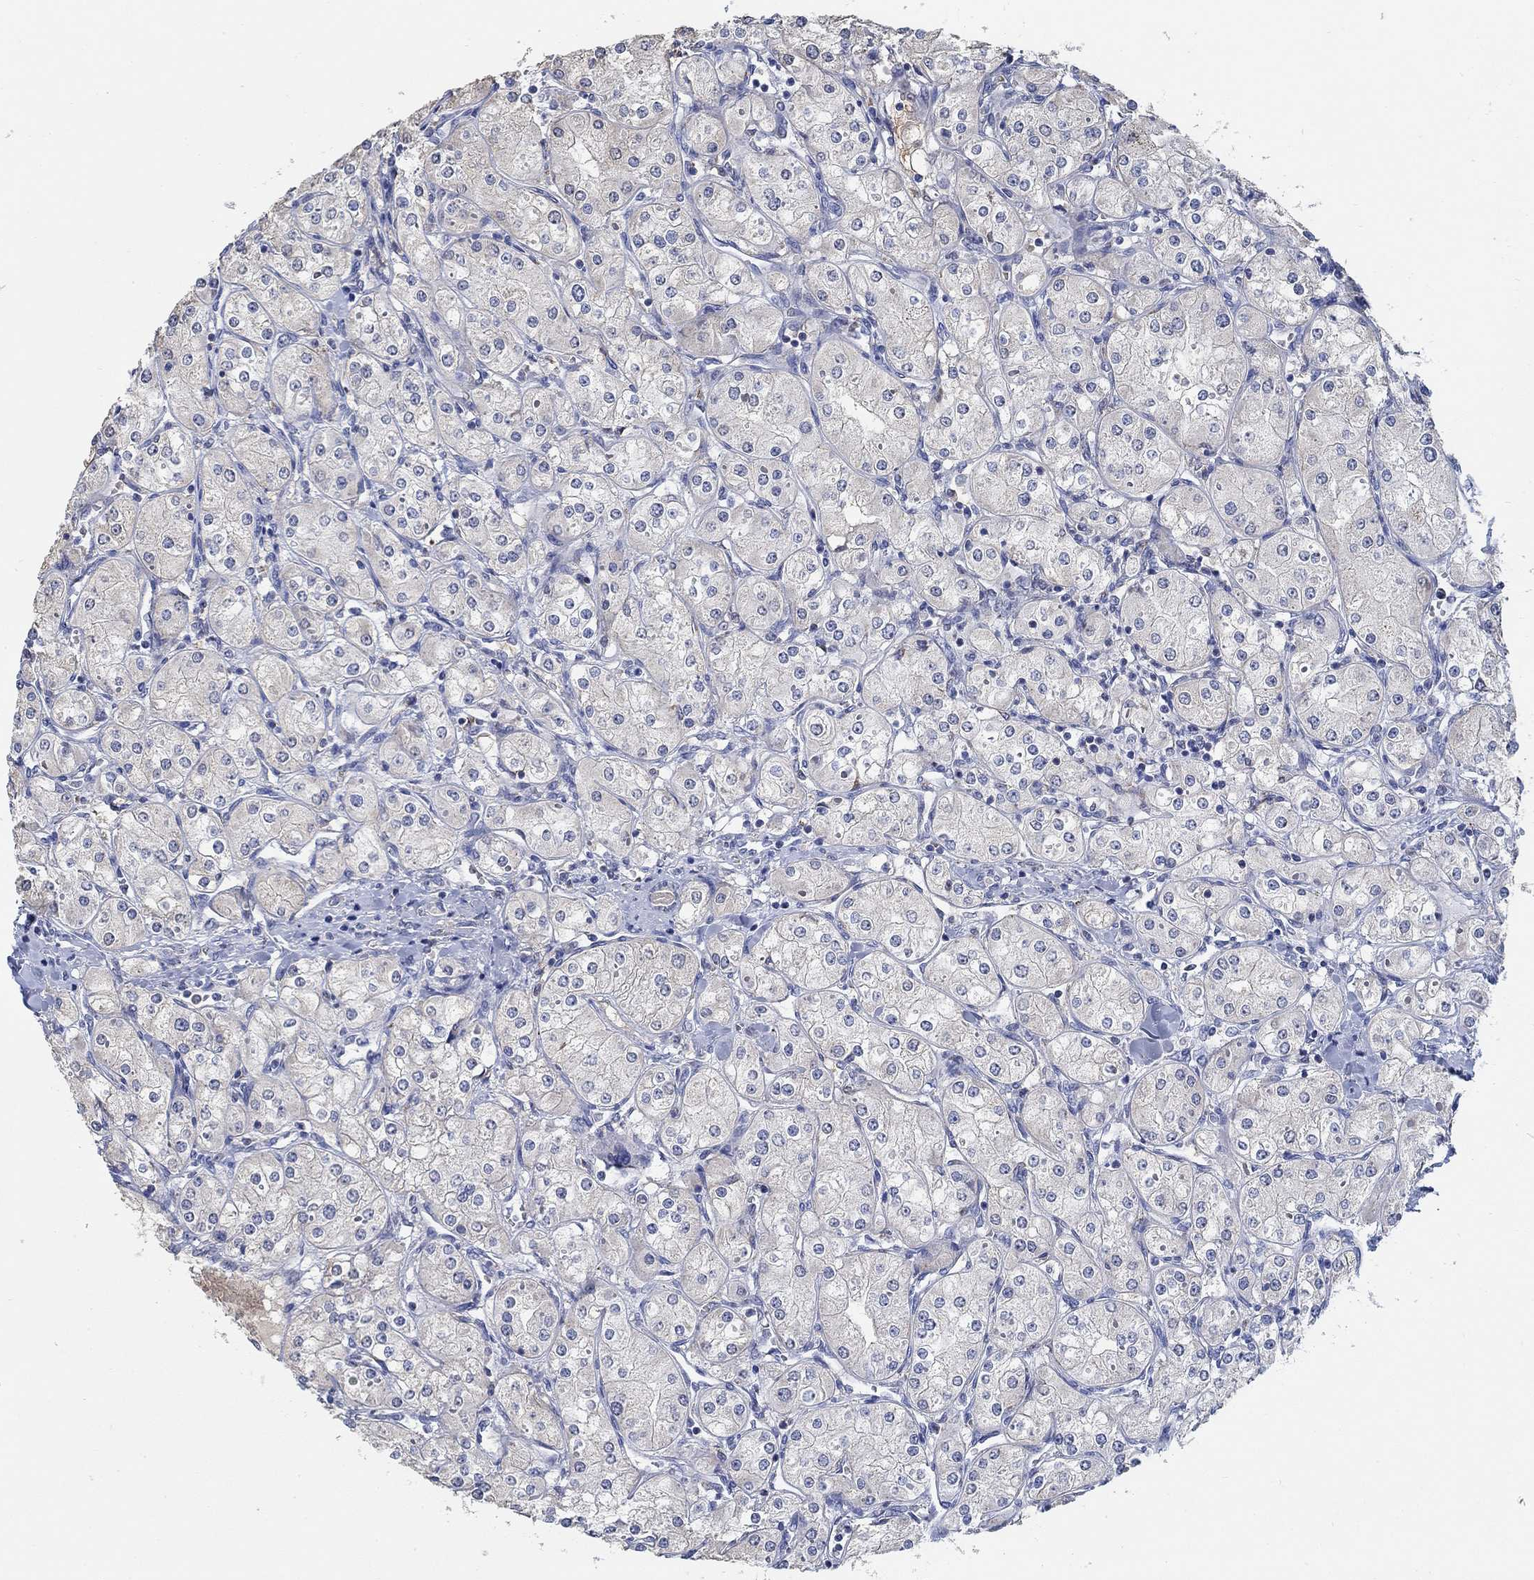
{"staining": {"intensity": "negative", "quantity": "none", "location": "none"}, "tissue": "renal cancer", "cell_type": "Tumor cells", "image_type": "cancer", "snomed": [{"axis": "morphology", "description": "Adenocarcinoma, NOS"}, {"axis": "topography", "description": "Kidney"}], "caption": "An image of human renal cancer (adenocarcinoma) is negative for staining in tumor cells. (DAB immunohistochemistry (IHC) with hematoxylin counter stain).", "gene": "MPP1", "patient": {"sex": "male", "age": 77}}